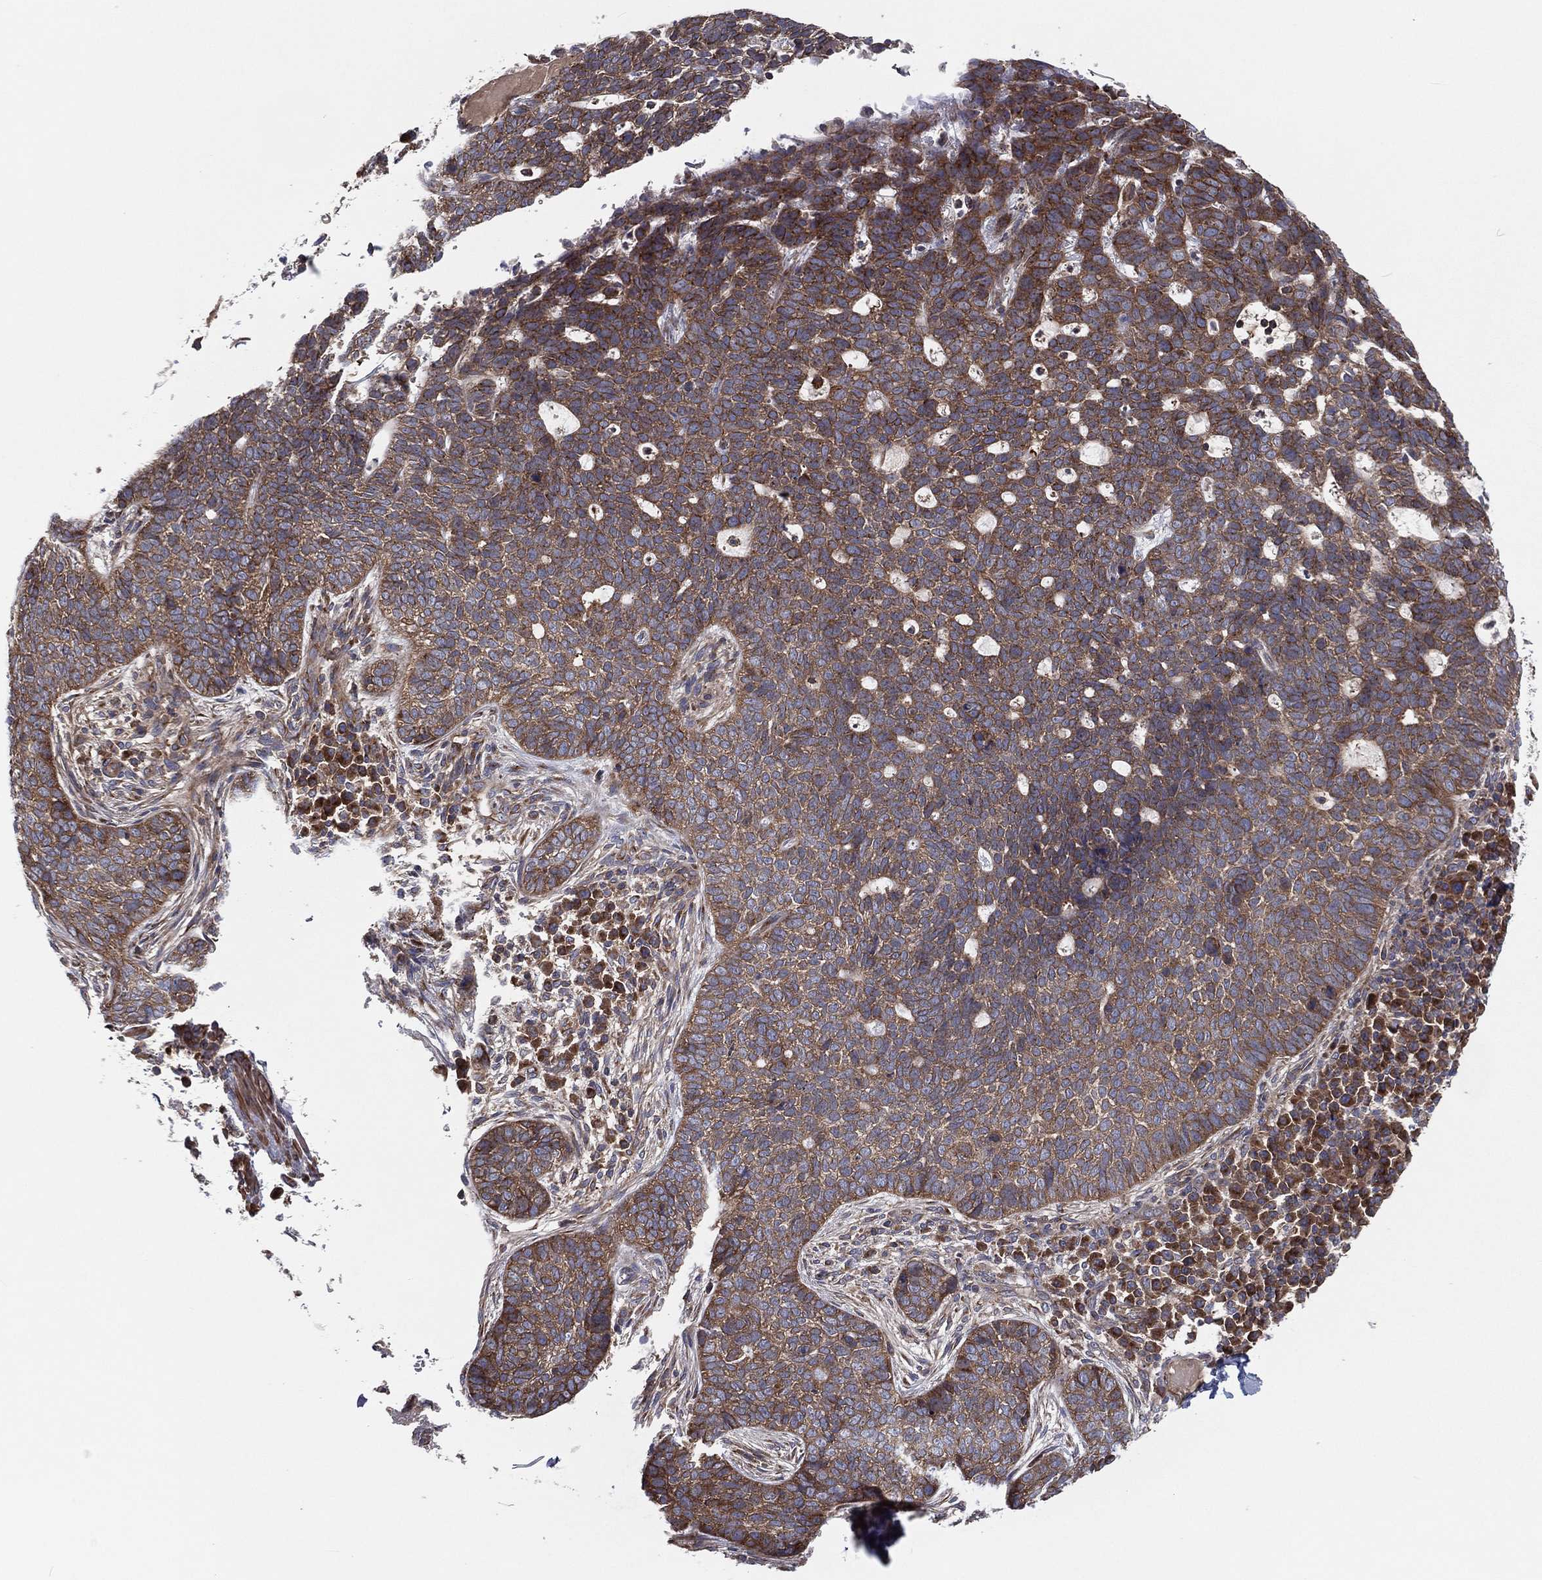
{"staining": {"intensity": "moderate", "quantity": ">75%", "location": "cytoplasmic/membranous"}, "tissue": "skin cancer", "cell_type": "Tumor cells", "image_type": "cancer", "snomed": [{"axis": "morphology", "description": "Basal cell carcinoma"}, {"axis": "topography", "description": "Skin"}], "caption": "Tumor cells reveal medium levels of moderate cytoplasmic/membranous expression in about >75% of cells in skin cancer (basal cell carcinoma).", "gene": "EIF2B5", "patient": {"sex": "female", "age": 69}}